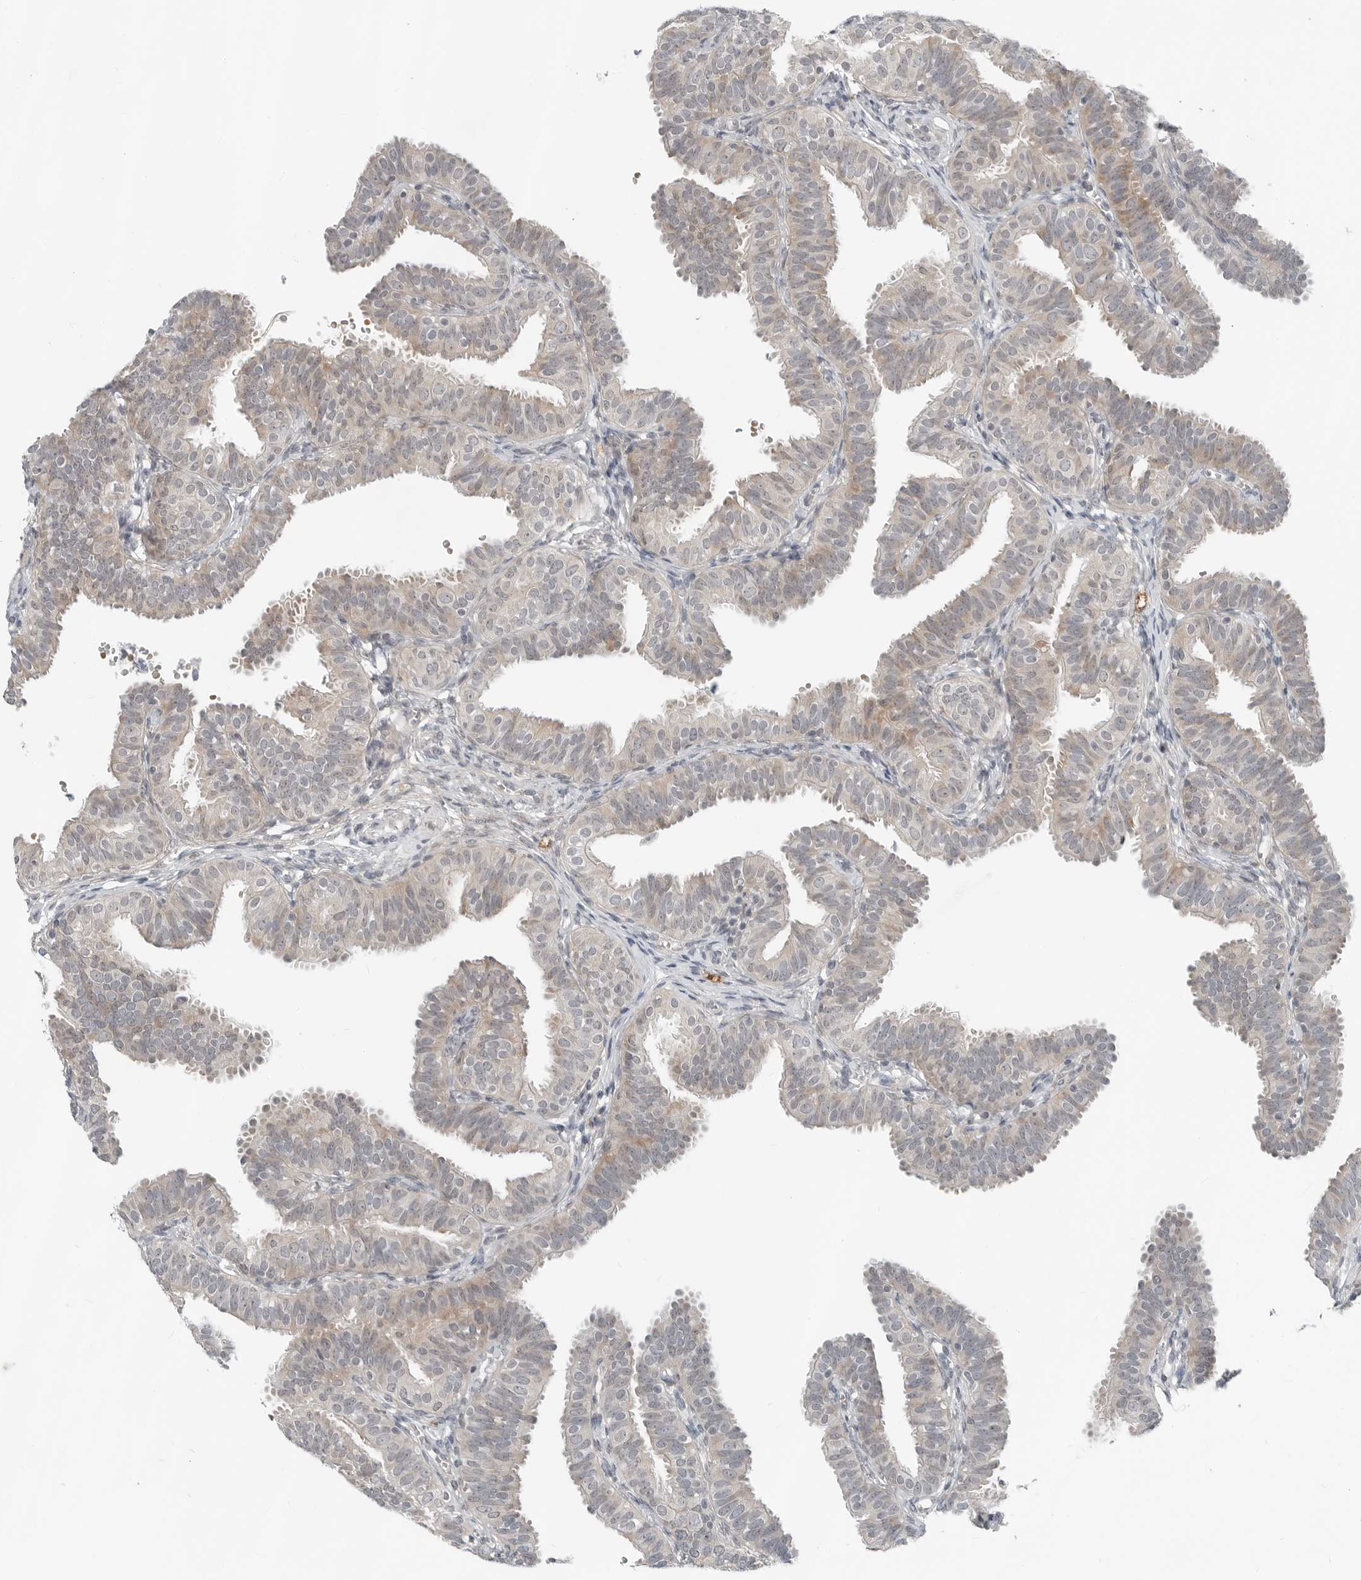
{"staining": {"intensity": "weak", "quantity": "<25%", "location": "cytoplasmic/membranous"}, "tissue": "fallopian tube", "cell_type": "Glandular cells", "image_type": "normal", "snomed": [{"axis": "morphology", "description": "Normal tissue, NOS"}, {"axis": "topography", "description": "Fallopian tube"}], "caption": "Immunohistochemical staining of normal fallopian tube exhibits no significant staining in glandular cells. (Immunohistochemistry, brightfield microscopy, high magnification).", "gene": "FCRLB", "patient": {"sex": "female", "age": 35}}